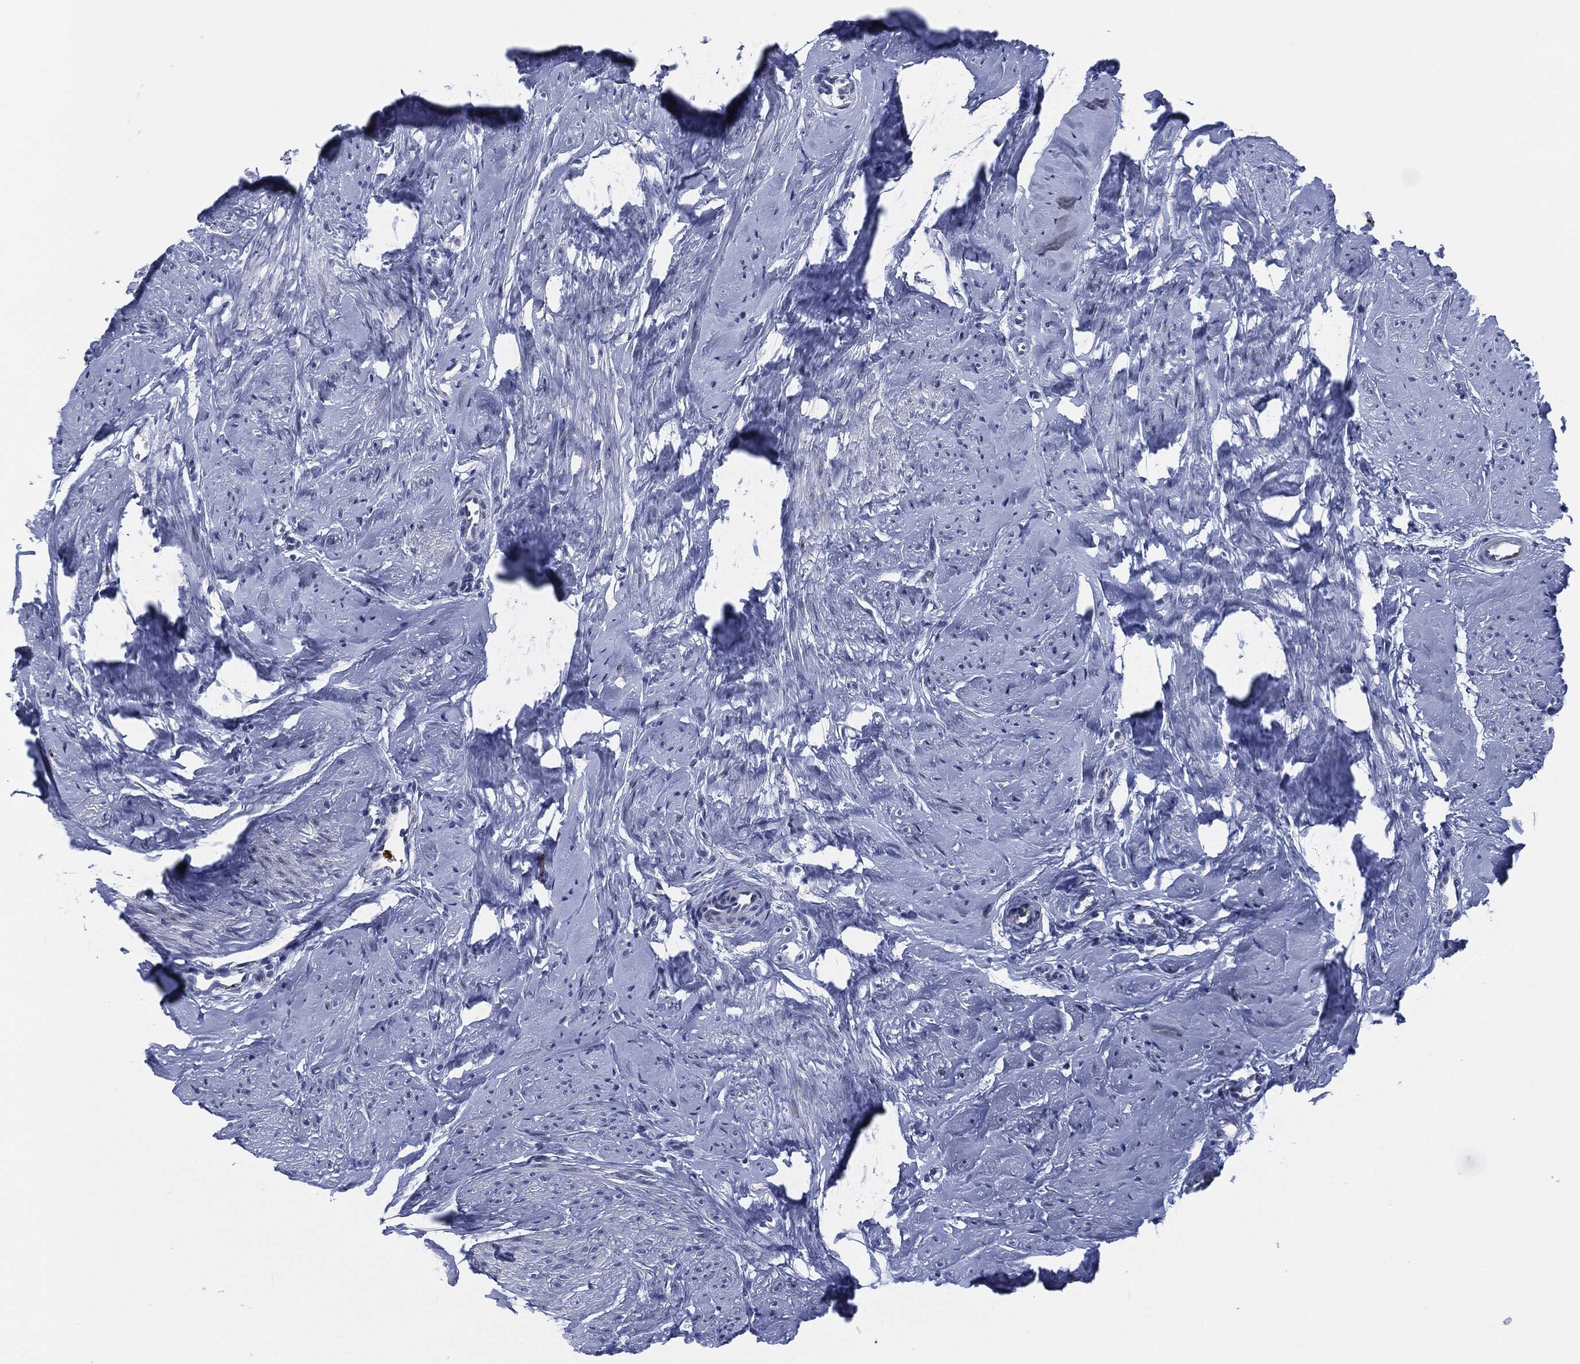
{"staining": {"intensity": "negative", "quantity": "none", "location": "none"}, "tissue": "smooth muscle", "cell_type": "Smooth muscle cells", "image_type": "normal", "snomed": [{"axis": "morphology", "description": "Normal tissue, NOS"}, {"axis": "topography", "description": "Smooth muscle"}], "caption": "Immunohistochemistry image of benign human smooth muscle stained for a protein (brown), which shows no positivity in smooth muscle cells.", "gene": "MPO", "patient": {"sex": "female", "age": 48}}